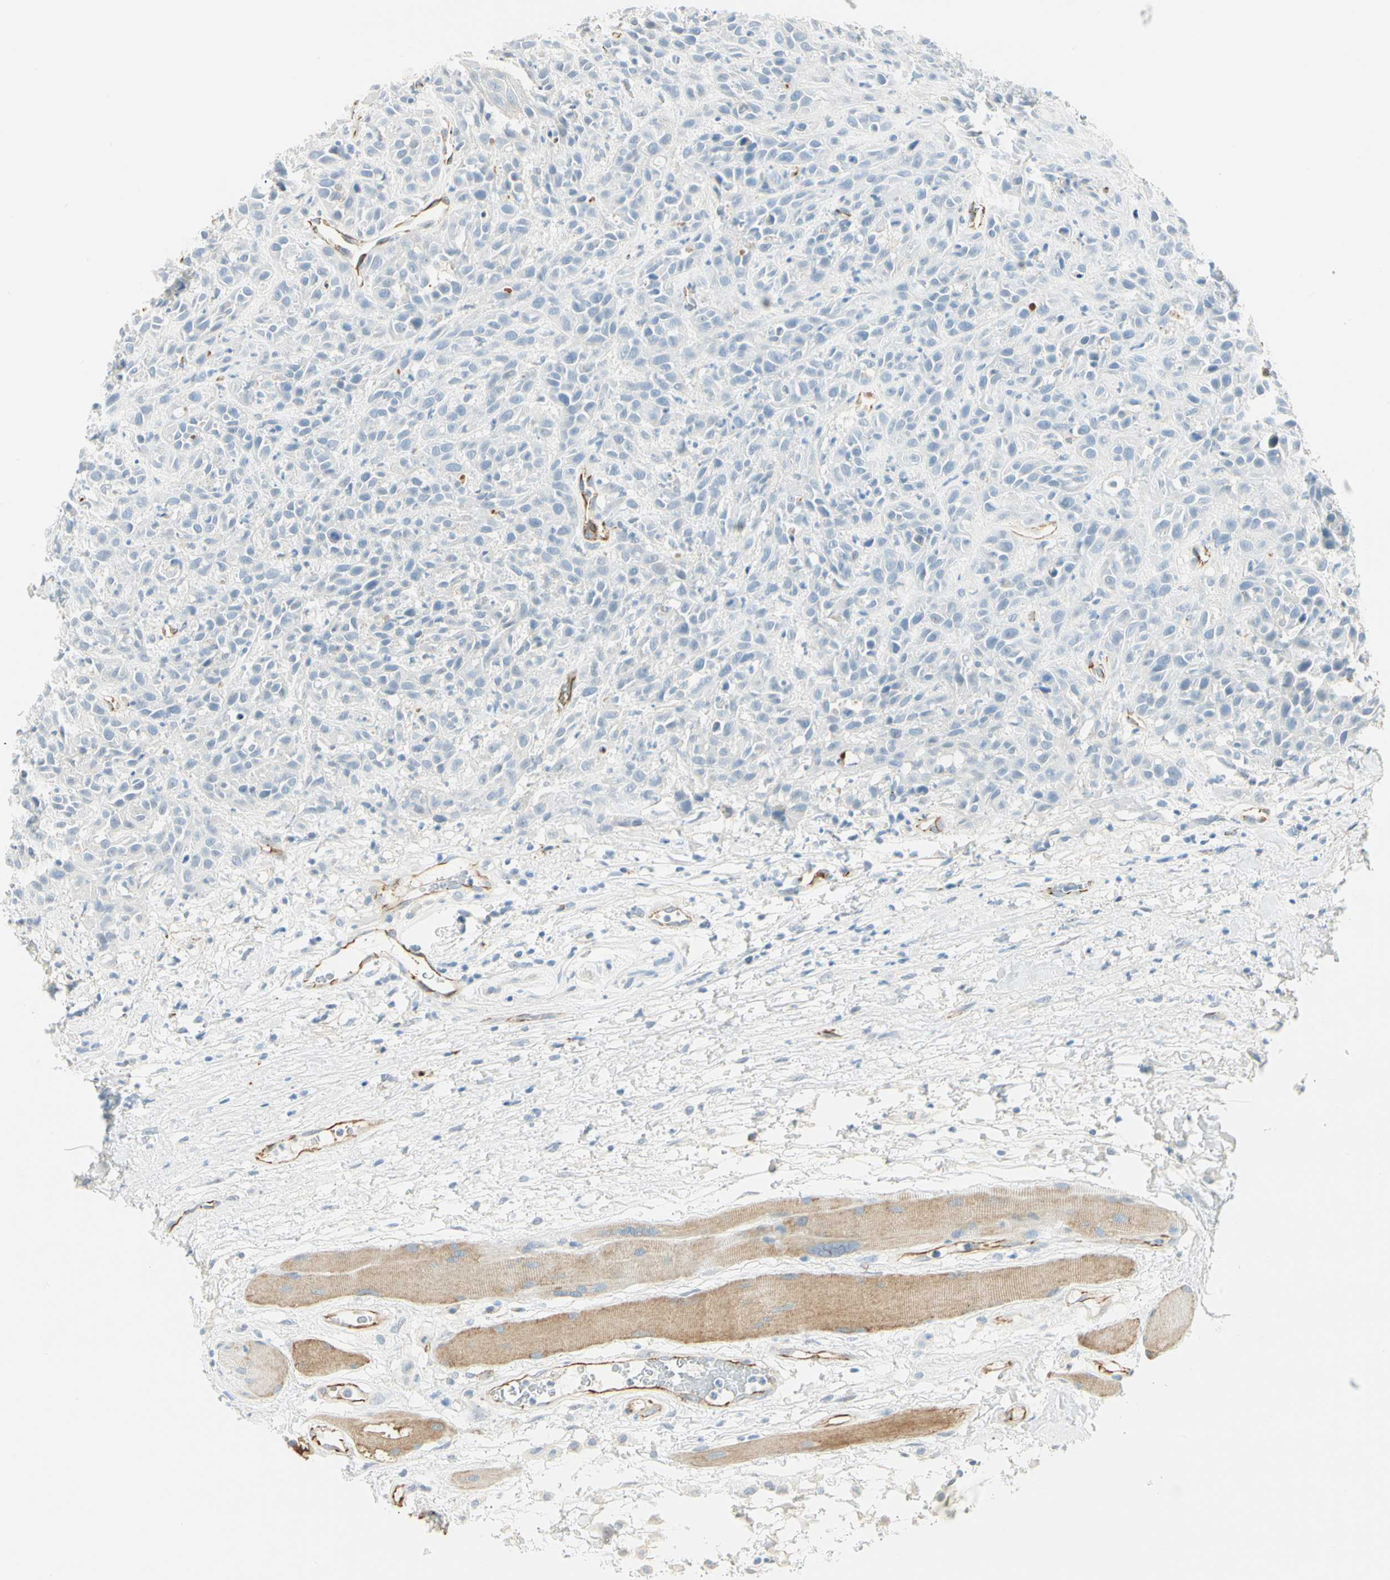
{"staining": {"intensity": "weak", "quantity": "<25%", "location": "cytoplasmic/membranous"}, "tissue": "head and neck cancer", "cell_type": "Tumor cells", "image_type": "cancer", "snomed": [{"axis": "morphology", "description": "Normal tissue, NOS"}, {"axis": "morphology", "description": "Squamous cell carcinoma, NOS"}, {"axis": "topography", "description": "Cartilage tissue"}, {"axis": "topography", "description": "Head-Neck"}], "caption": "Protein analysis of squamous cell carcinoma (head and neck) shows no significant expression in tumor cells.", "gene": "VPS9D1", "patient": {"sex": "male", "age": 62}}